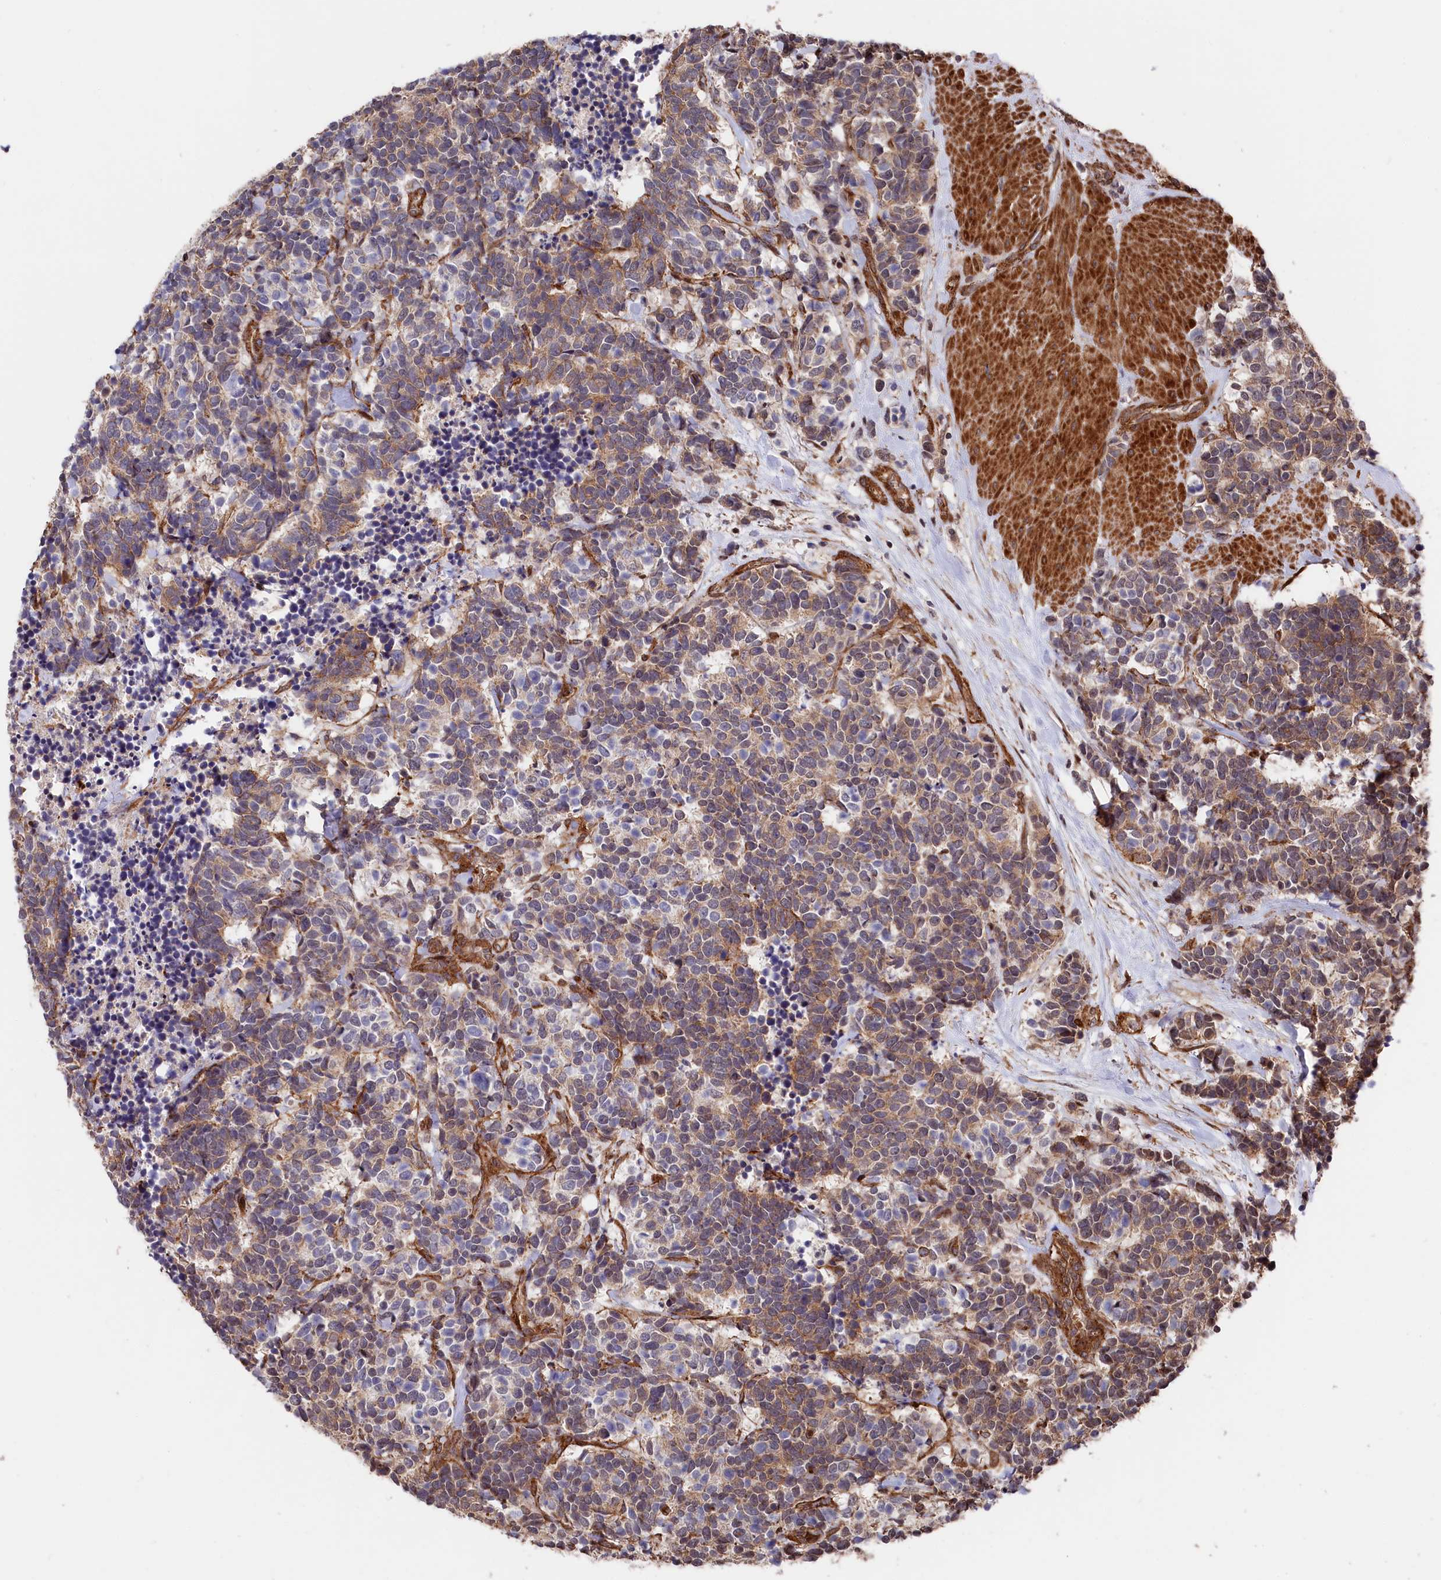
{"staining": {"intensity": "moderate", "quantity": ">75%", "location": "cytoplasmic/membranous"}, "tissue": "carcinoid", "cell_type": "Tumor cells", "image_type": "cancer", "snomed": [{"axis": "morphology", "description": "Carcinoma, NOS"}, {"axis": "morphology", "description": "Carcinoid, malignant, NOS"}, {"axis": "topography", "description": "Urinary bladder"}], "caption": "About >75% of tumor cells in carcinoid exhibit moderate cytoplasmic/membranous protein expression as visualized by brown immunohistochemical staining.", "gene": "TNKS1BP1", "patient": {"sex": "male", "age": 57}}